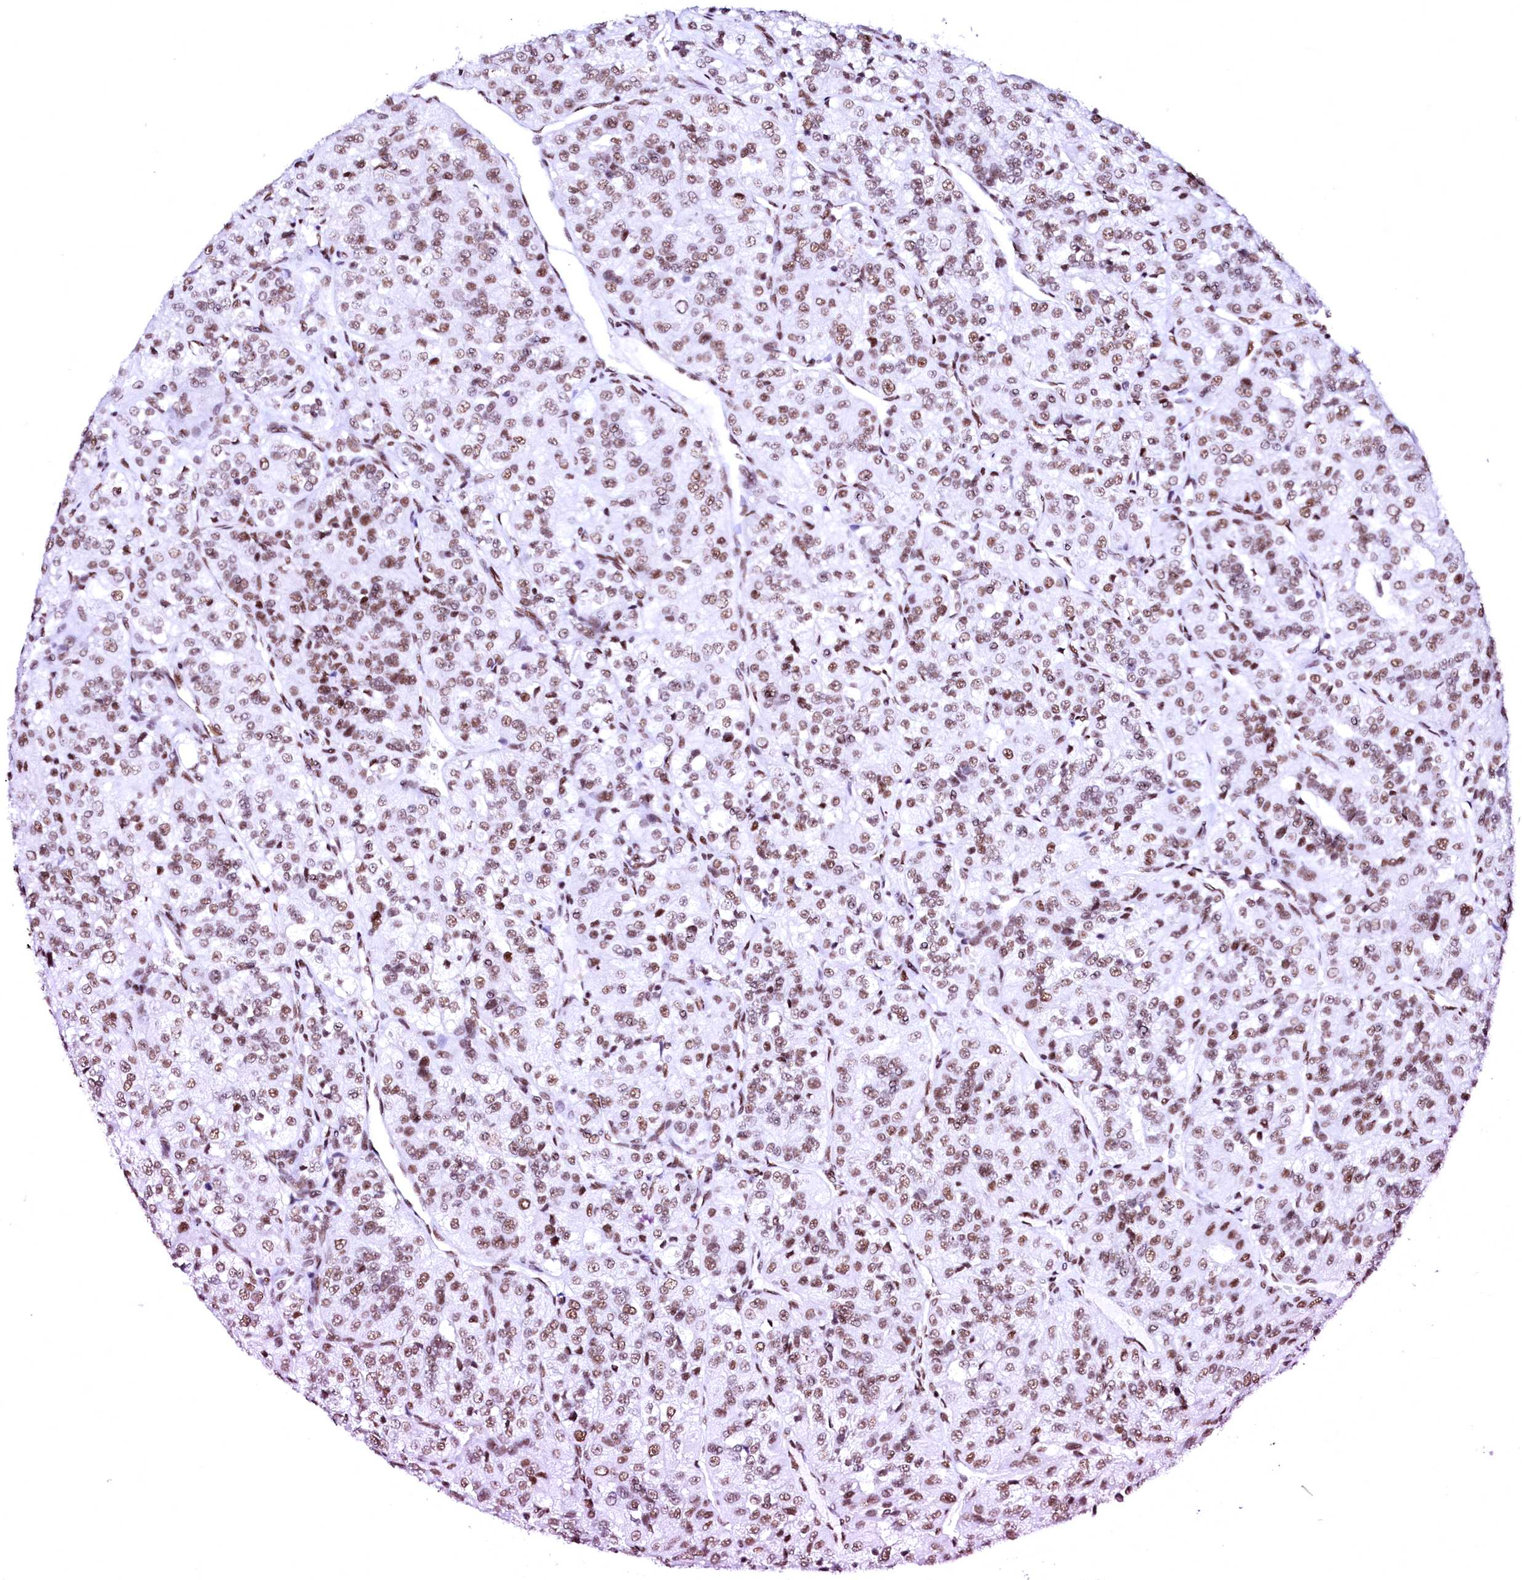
{"staining": {"intensity": "moderate", "quantity": ">75%", "location": "nuclear"}, "tissue": "renal cancer", "cell_type": "Tumor cells", "image_type": "cancer", "snomed": [{"axis": "morphology", "description": "Adenocarcinoma, NOS"}, {"axis": "topography", "description": "Kidney"}], "caption": "Brown immunohistochemical staining in renal adenocarcinoma displays moderate nuclear expression in about >75% of tumor cells. (Brightfield microscopy of DAB IHC at high magnification).", "gene": "CPSF6", "patient": {"sex": "female", "age": 63}}